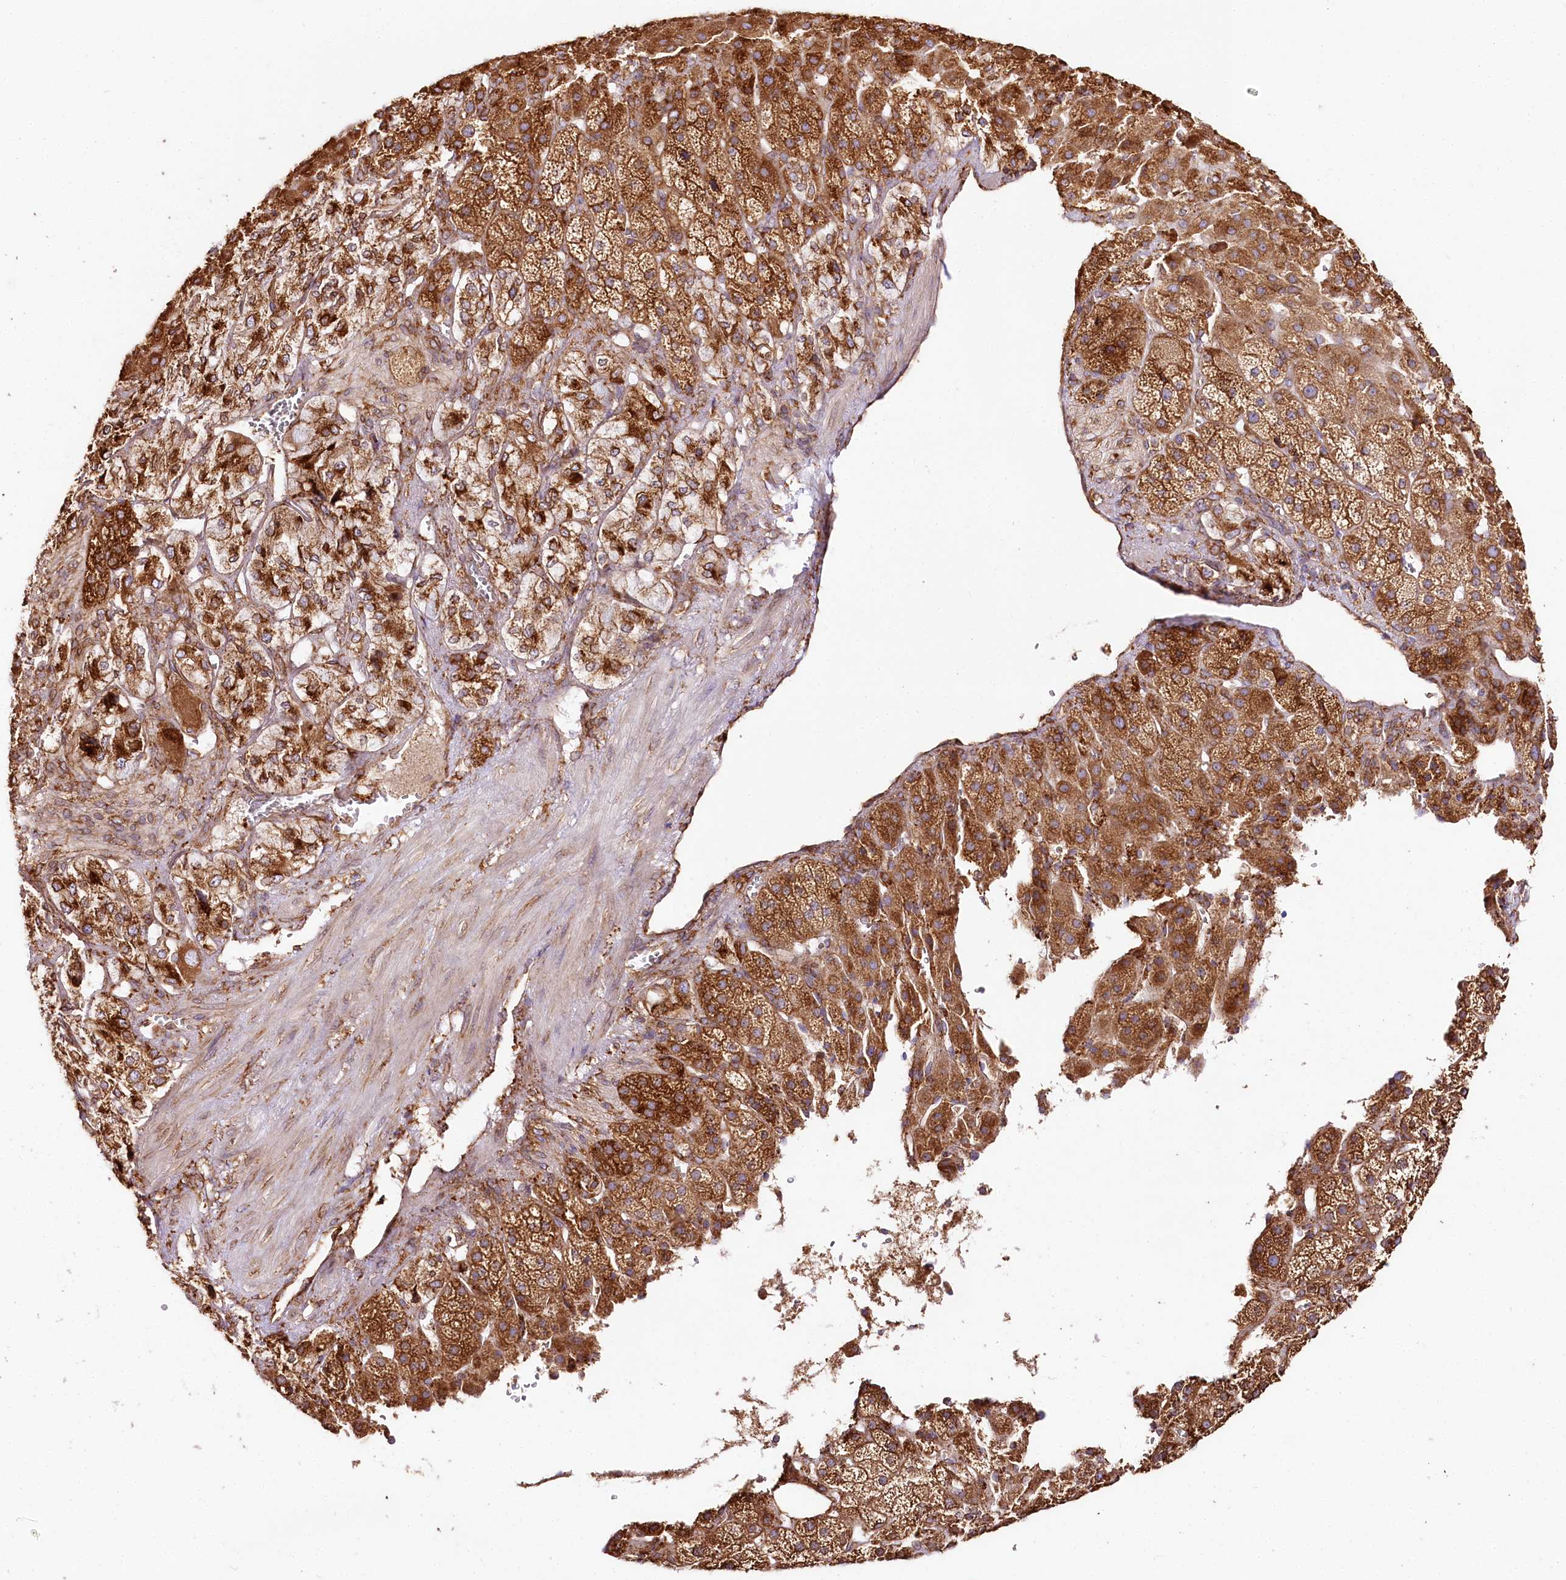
{"staining": {"intensity": "strong", "quantity": ">75%", "location": "cytoplasmic/membranous"}, "tissue": "adrenal gland", "cell_type": "Glandular cells", "image_type": "normal", "snomed": [{"axis": "morphology", "description": "Normal tissue, NOS"}, {"axis": "topography", "description": "Adrenal gland"}], "caption": "Strong cytoplasmic/membranous protein expression is present in approximately >75% of glandular cells in adrenal gland. Immunohistochemistry stains the protein in brown and the nuclei are stained blue.", "gene": "CNPY2", "patient": {"sex": "female", "age": 57}}